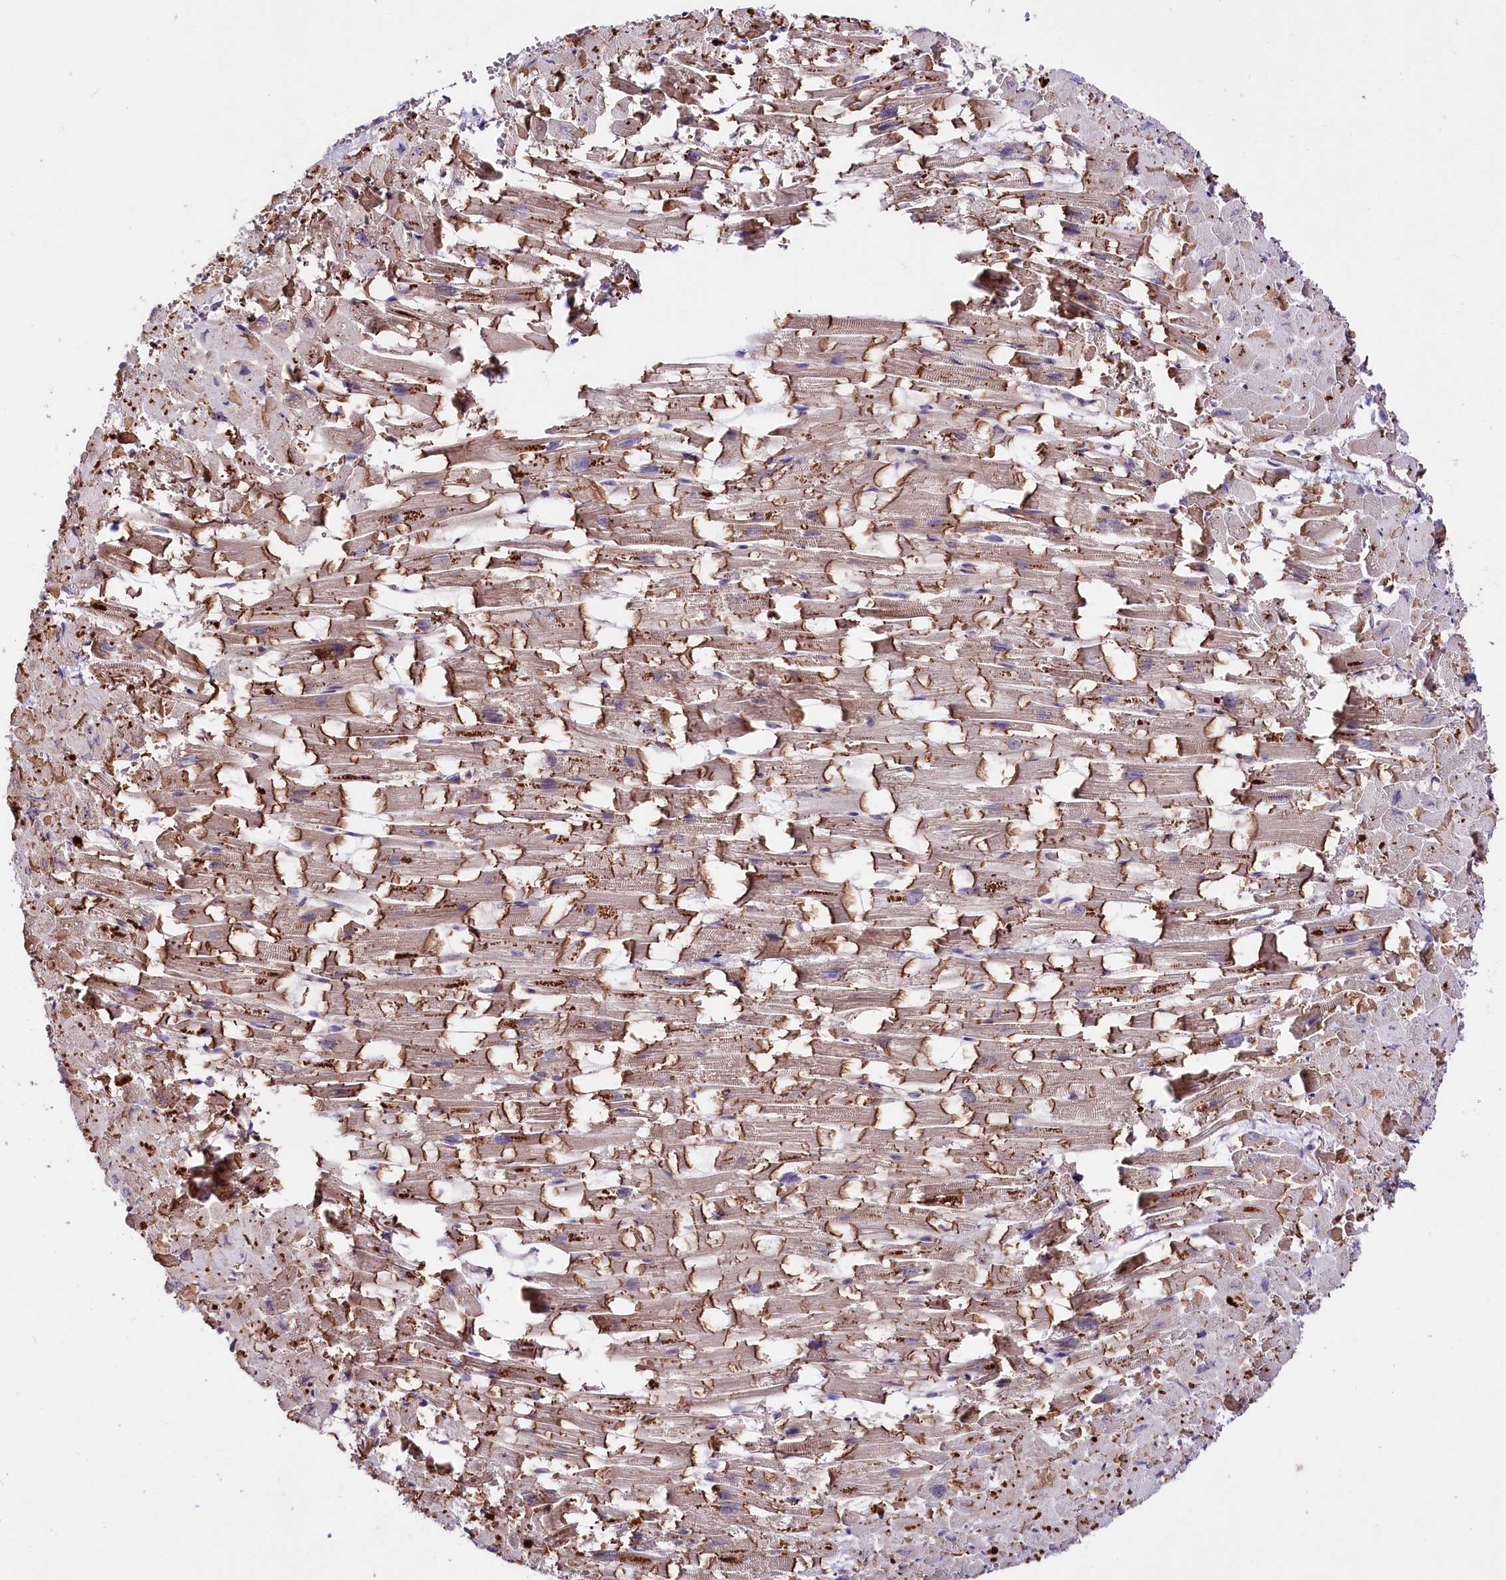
{"staining": {"intensity": "strong", "quantity": ">75%", "location": "cytoplasmic/membranous"}, "tissue": "heart muscle", "cell_type": "Cardiomyocytes", "image_type": "normal", "snomed": [{"axis": "morphology", "description": "Normal tissue, NOS"}, {"axis": "topography", "description": "Heart"}], "caption": "Immunohistochemical staining of normal heart muscle shows >75% levels of strong cytoplasmic/membranous protein staining in approximately >75% of cardiomyocytes.", "gene": "TAFAZZIN", "patient": {"sex": "female", "age": 64}}